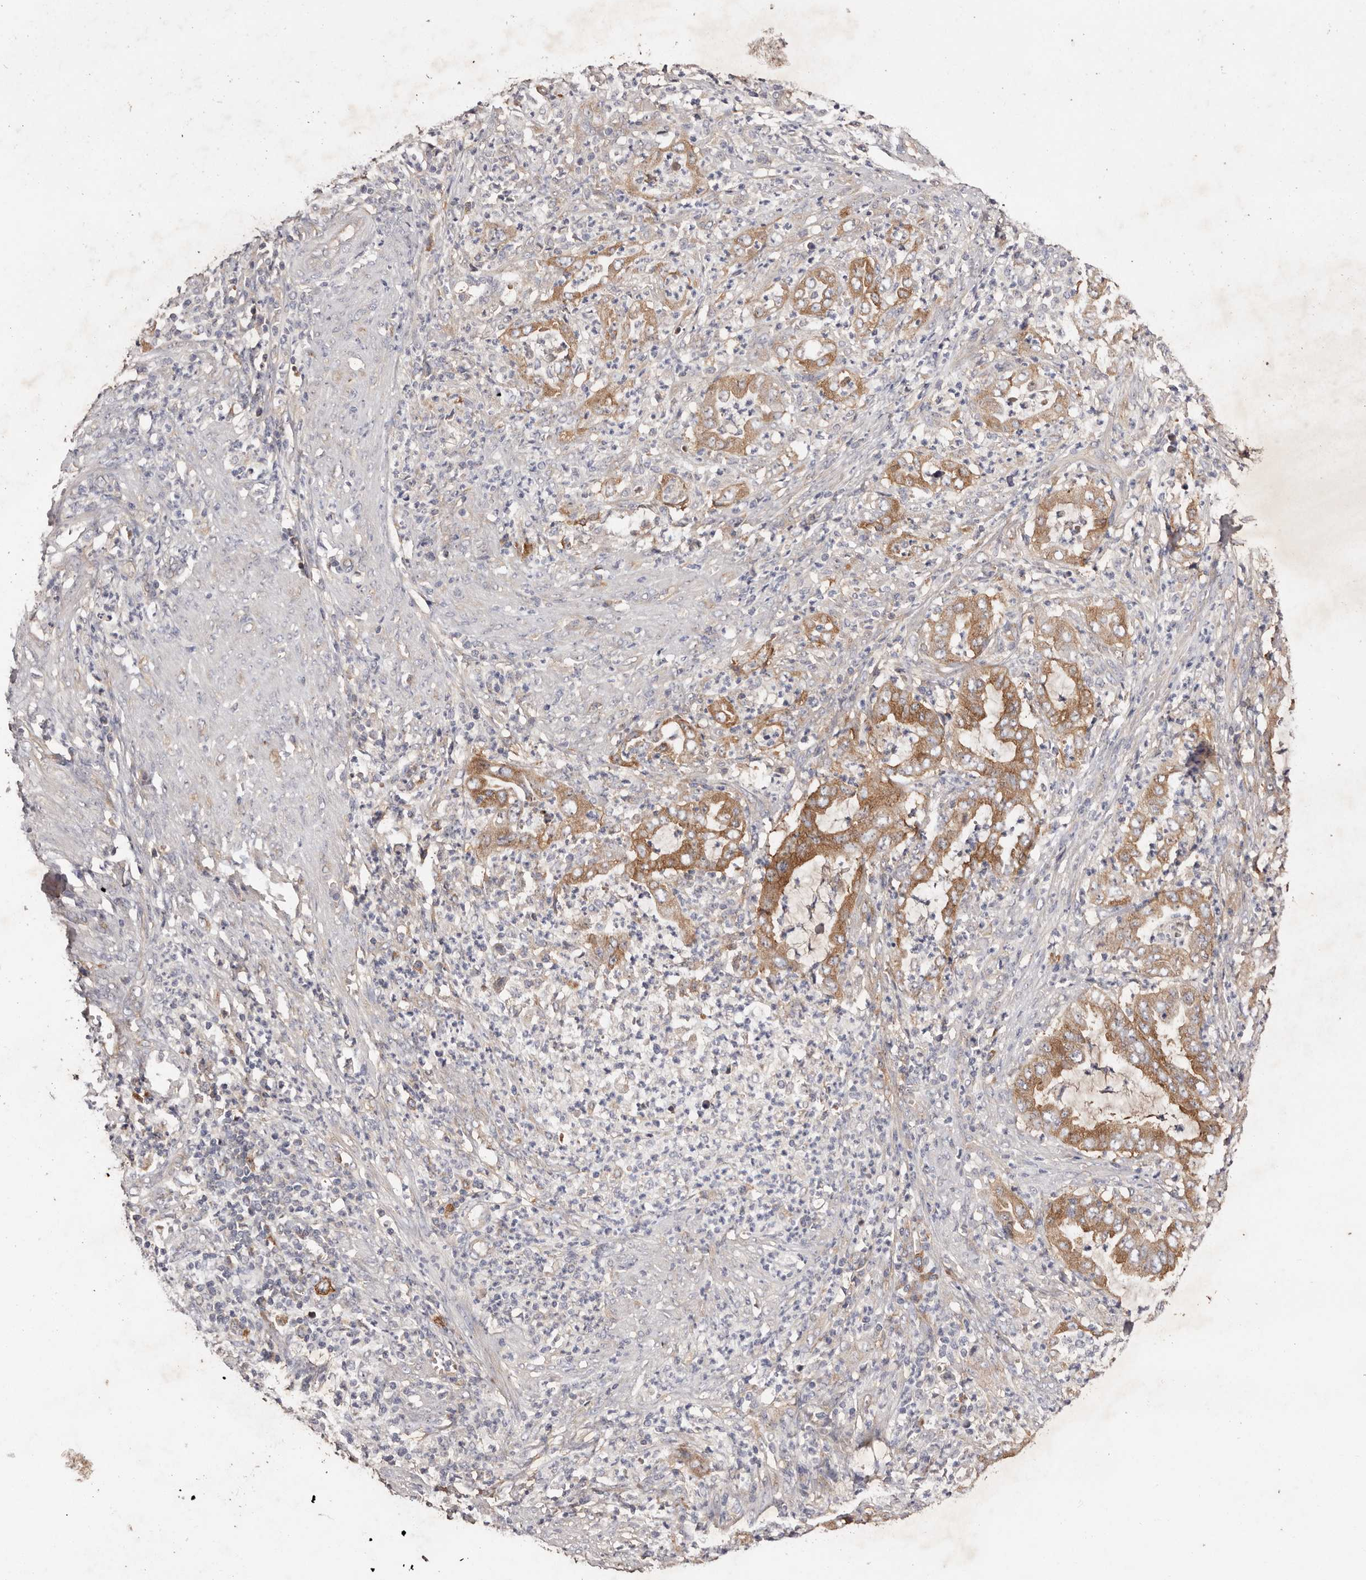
{"staining": {"intensity": "moderate", "quantity": ">75%", "location": "cytoplasmic/membranous"}, "tissue": "endometrial cancer", "cell_type": "Tumor cells", "image_type": "cancer", "snomed": [{"axis": "morphology", "description": "Adenocarcinoma, NOS"}, {"axis": "topography", "description": "Endometrium"}], "caption": "A histopathology image showing moderate cytoplasmic/membranous positivity in about >75% of tumor cells in endometrial cancer, as visualized by brown immunohistochemical staining.", "gene": "LTV1", "patient": {"sex": "female", "age": 51}}